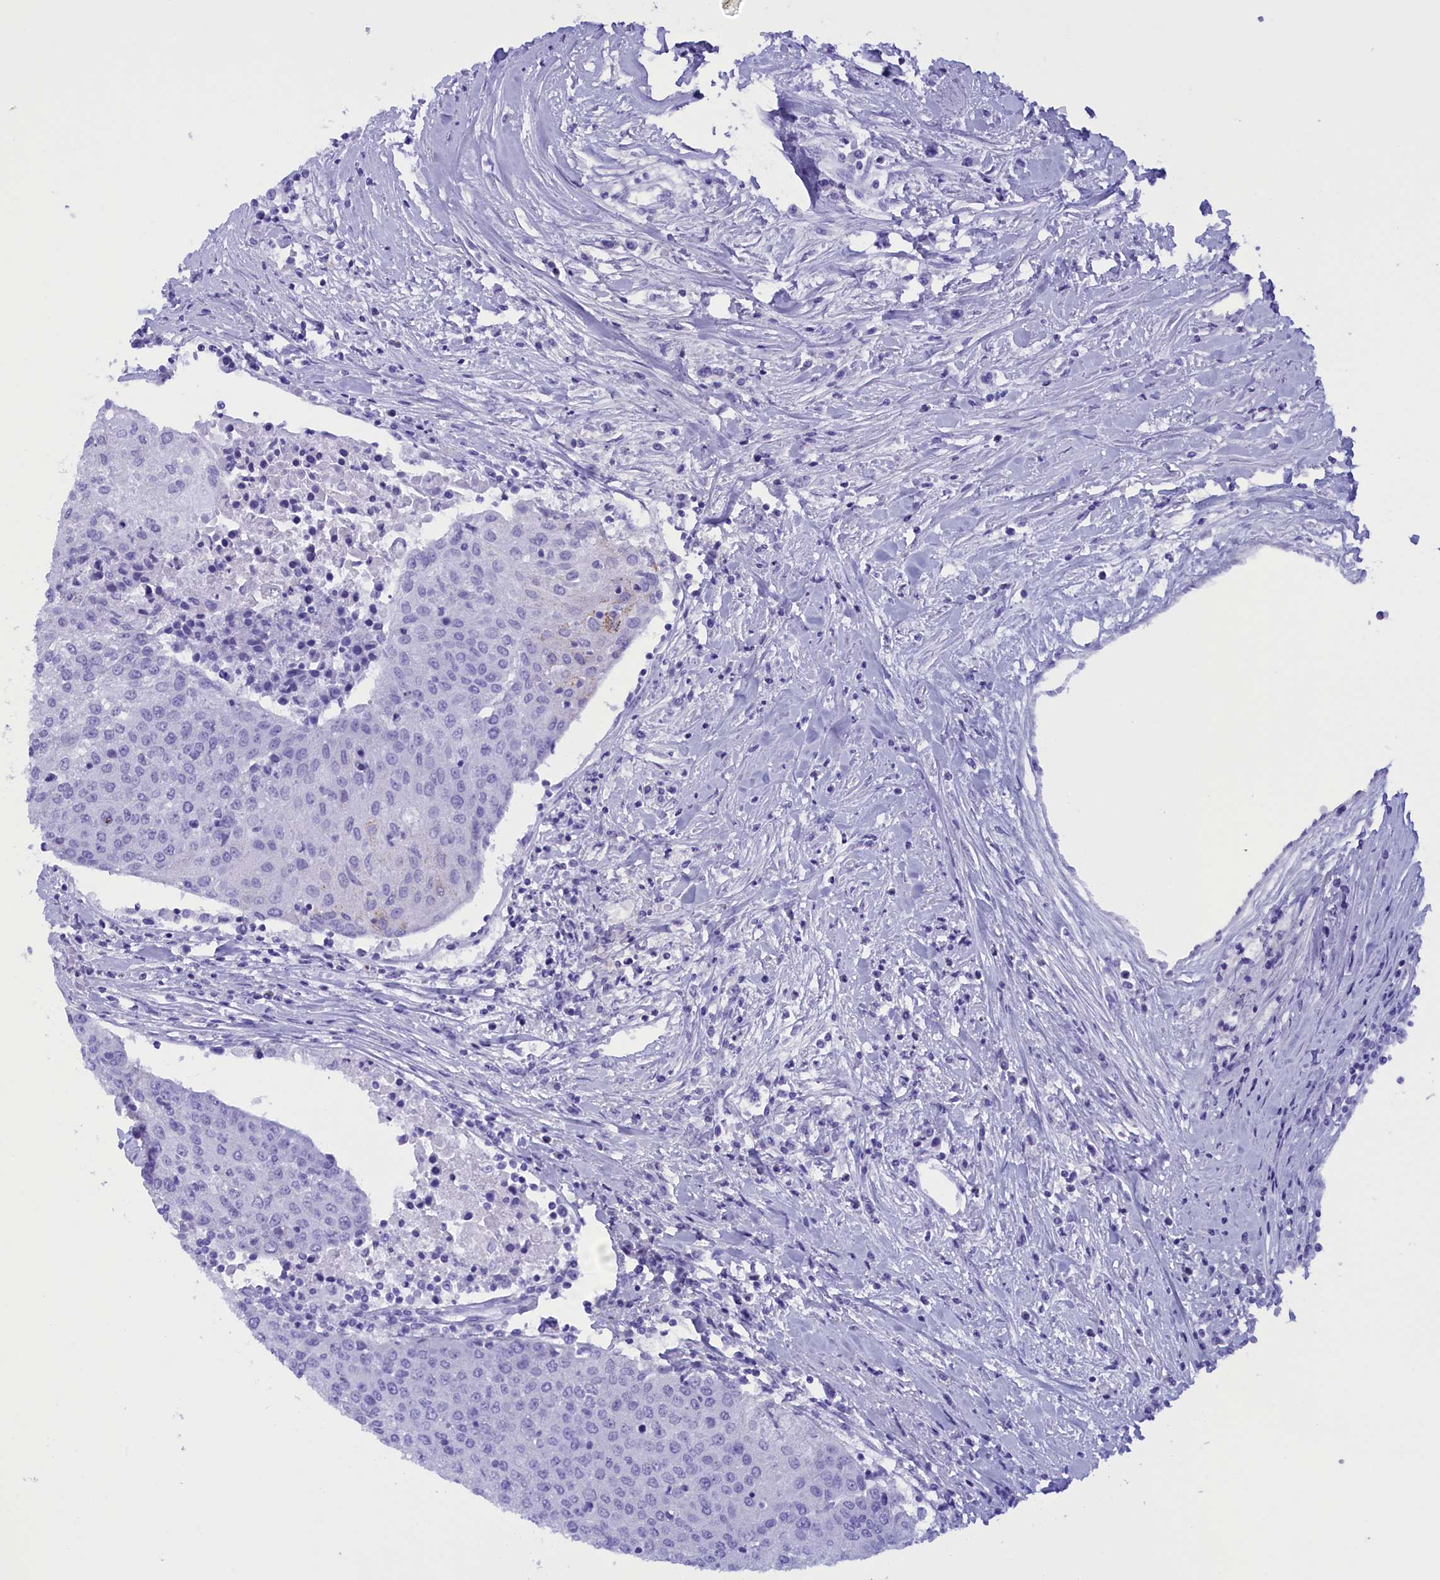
{"staining": {"intensity": "negative", "quantity": "none", "location": "none"}, "tissue": "urothelial cancer", "cell_type": "Tumor cells", "image_type": "cancer", "snomed": [{"axis": "morphology", "description": "Urothelial carcinoma, High grade"}, {"axis": "topography", "description": "Urinary bladder"}], "caption": "Immunohistochemistry histopathology image of neoplastic tissue: human urothelial cancer stained with DAB shows no significant protein staining in tumor cells.", "gene": "BRI3", "patient": {"sex": "female", "age": 85}}